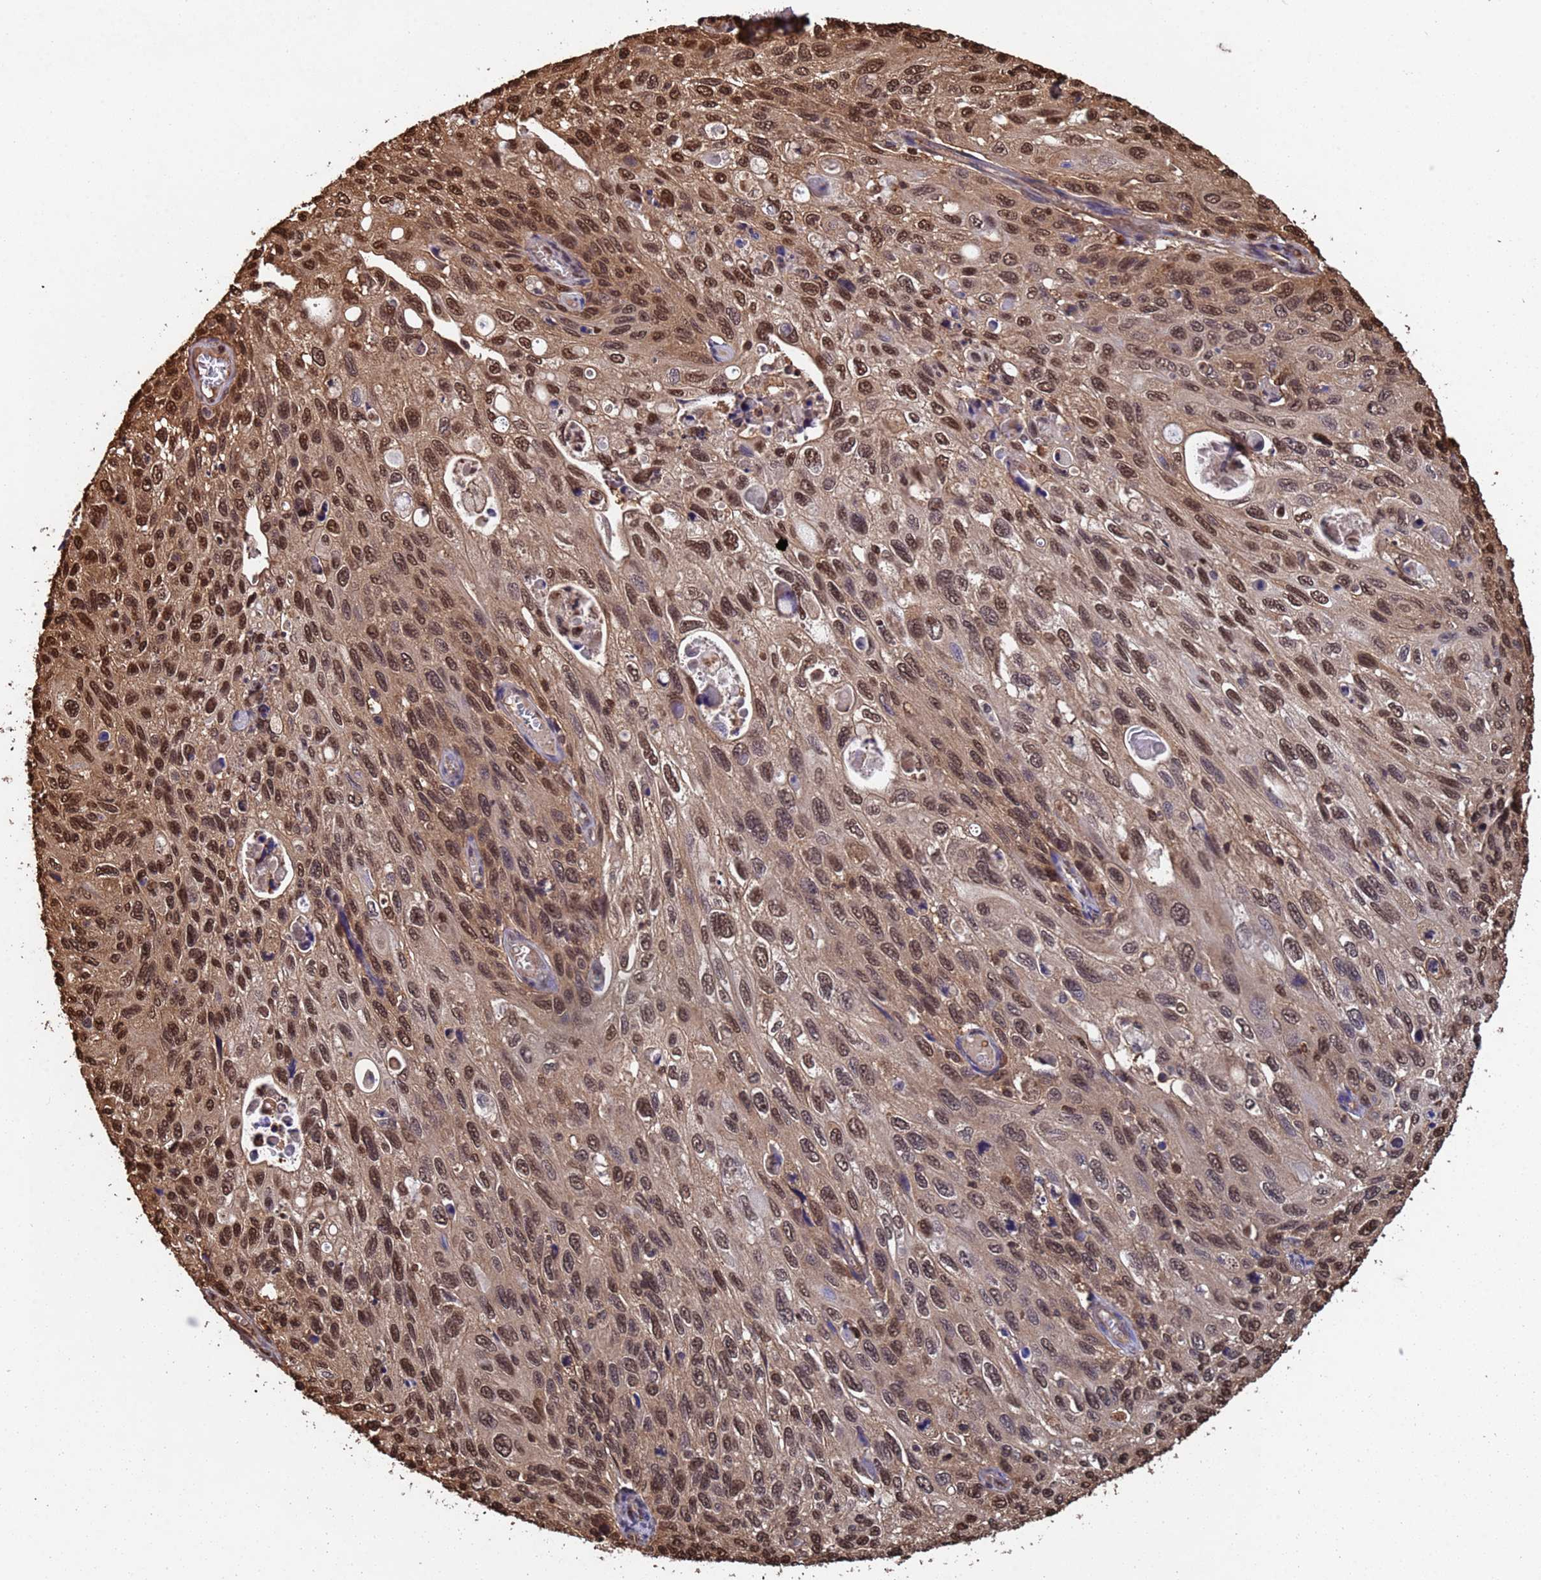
{"staining": {"intensity": "moderate", "quantity": ">75%", "location": "nuclear"}, "tissue": "cervical cancer", "cell_type": "Tumor cells", "image_type": "cancer", "snomed": [{"axis": "morphology", "description": "Squamous cell carcinoma, NOS"}, {"axis": "topography", "description": "Cervix"}], "caption": "Approximately >75% of tumor cells in cervical squamous cell carcinoma reveal moderate nuclear protein expression as visualized by brown immunohistochemical staining.", "gene": "SUMO4", "patient": {"sex": "female", "age": 70}}